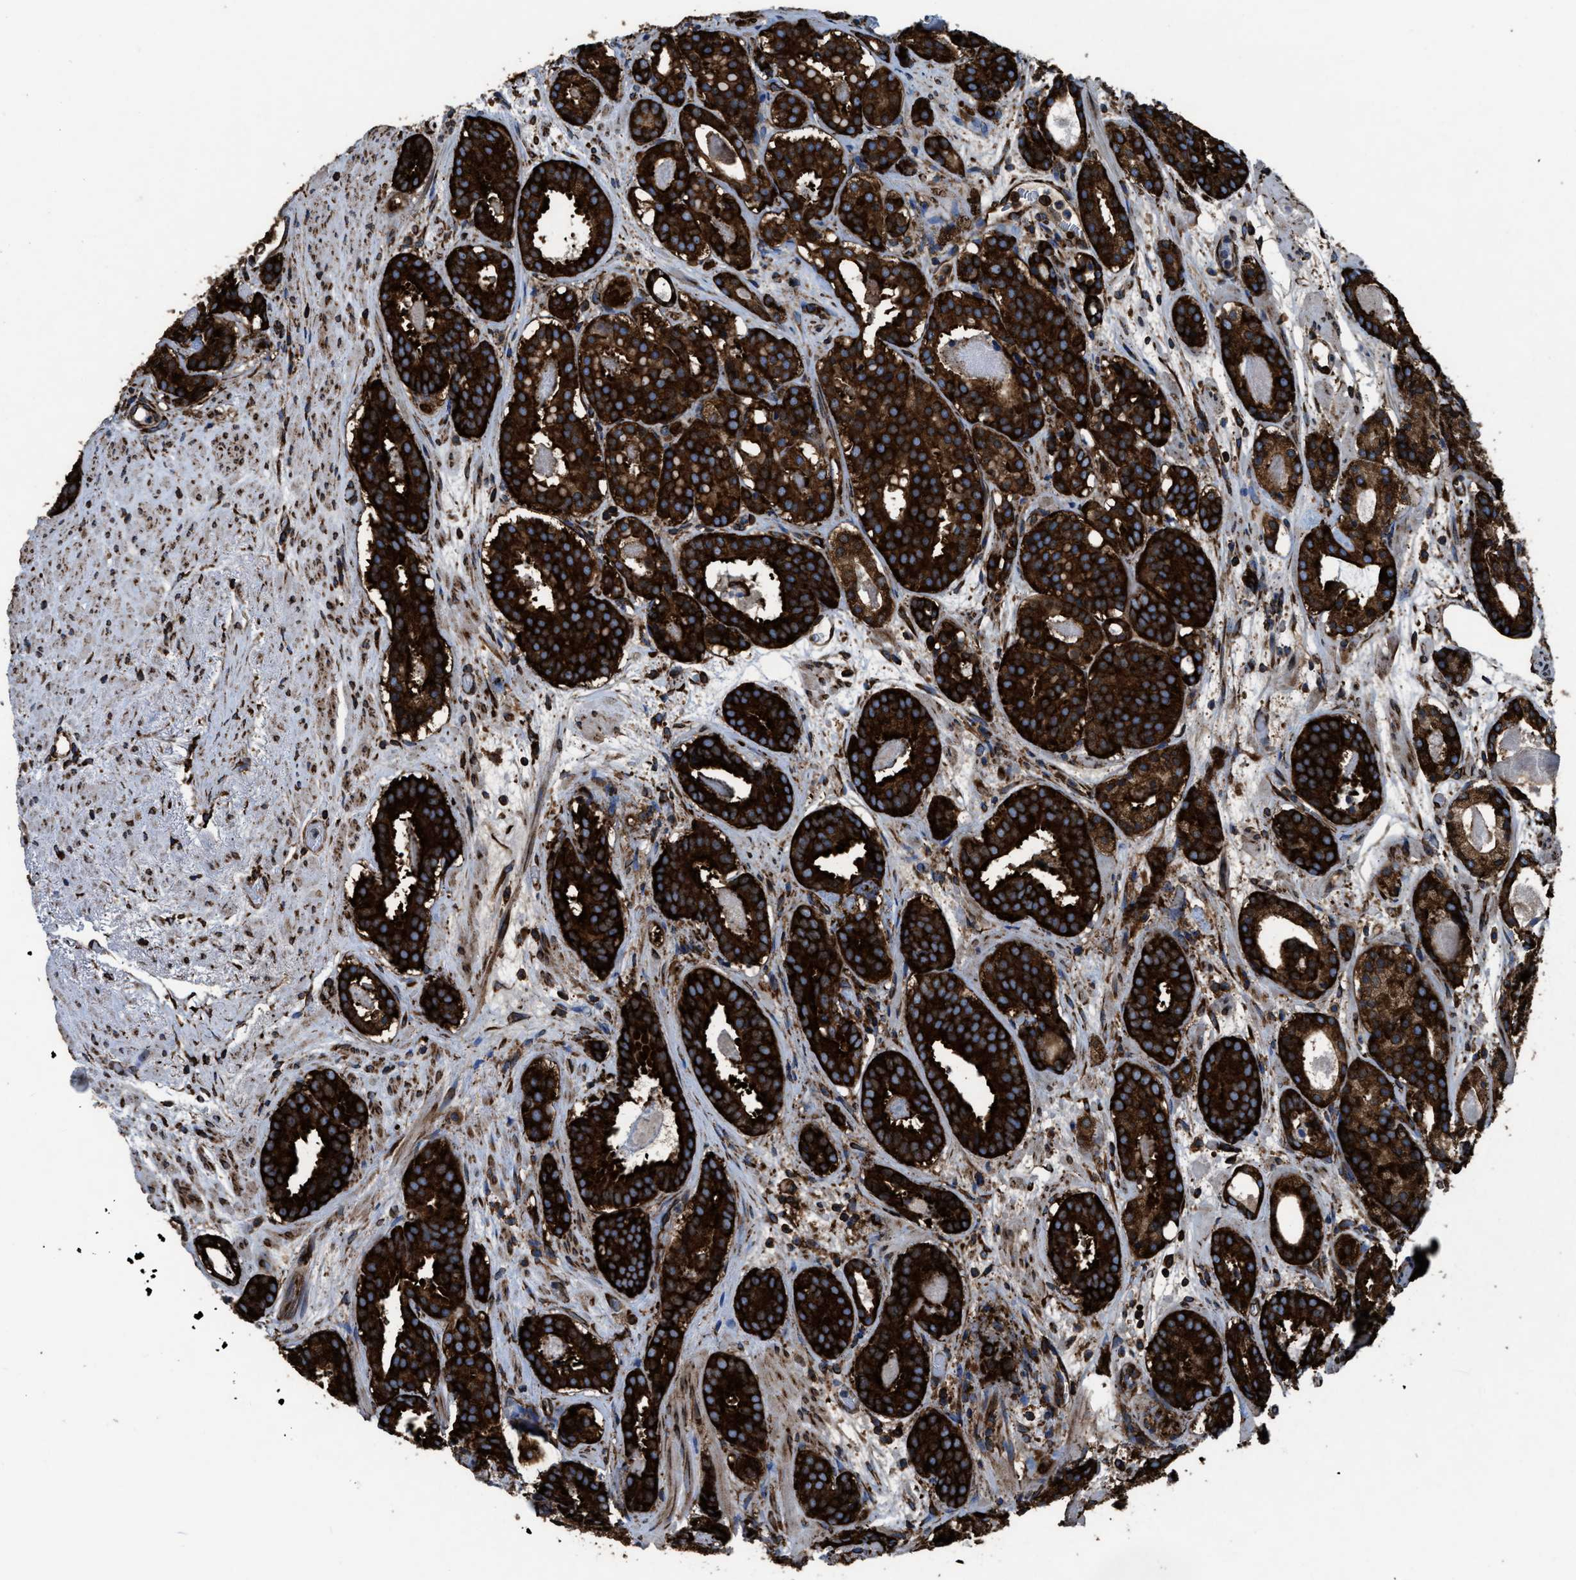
{"staining": {"intensity": "strong", "quantity": ">75%", "location": "cytoplasmic/membranous"}, "tissue": "prostate cancer", "cell_type": "Tumor cells", "image_type": "cancer", "snomed": [{"axis": "morphology", "description": "Adenocarcinoma, Low grade"}, {"axis": "topography", "description": "Prostate"}], "caption": "Immunohistochemistry (IHC) photomicrograph of human prostate cancer stained for a protein (brown), which shows high levels of strong cytoplasmic/membranous positivity in approximately >75% of tumor cells.", "gene": "CAPRIN1", "patient": {"sex": "male", "age": 69}}